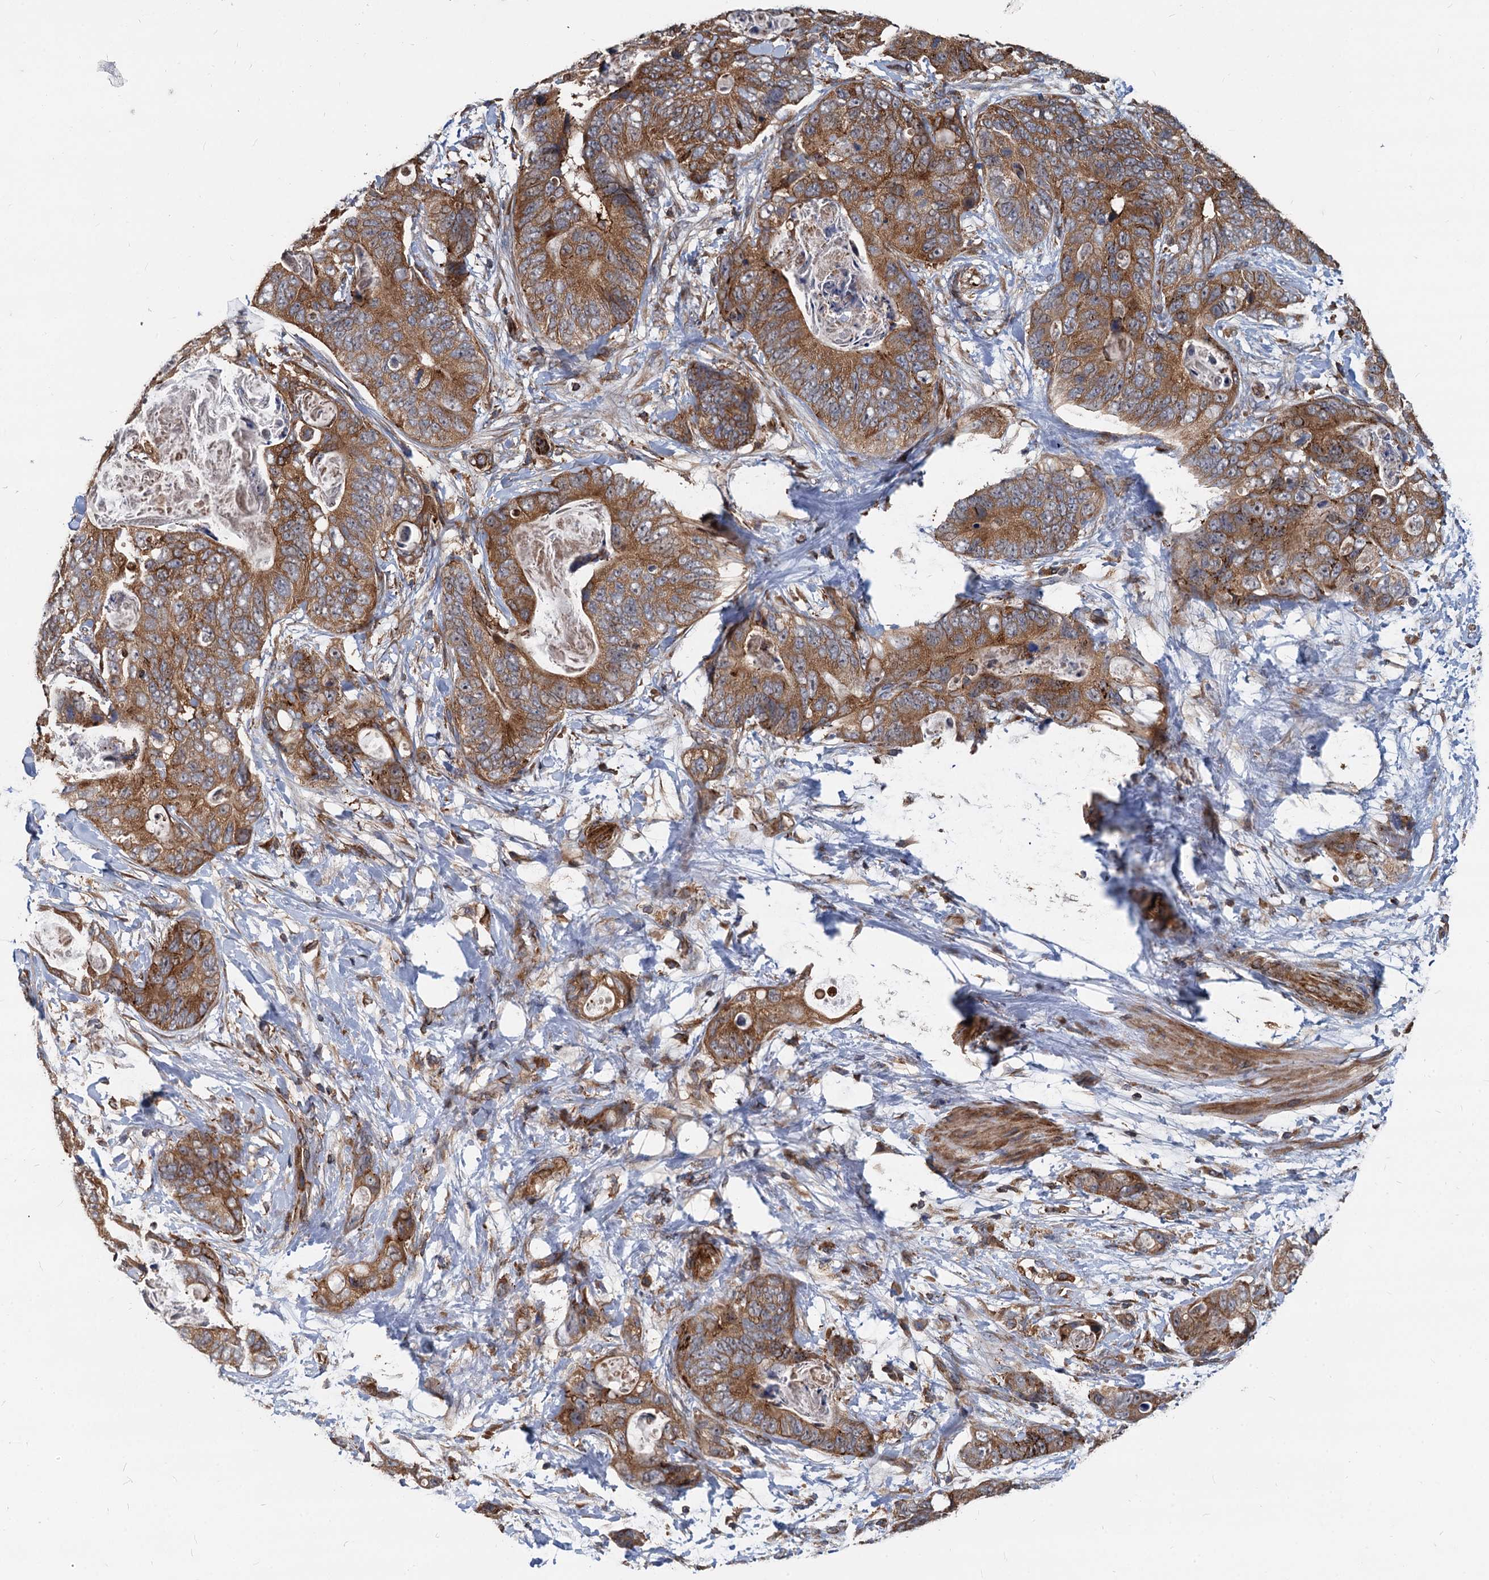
{"staining": {"intensity": "moderate", "quantity": ">75%", "location": "cytoplasmic/membranous"}, "tissue": "stomach cancer", "cell_type": "Tumor cells", "image_type": "cancer", "snomed": [{"axis": "morphology", "description": "Adenocarcinoma, NOS"}, {"axis": "topography", "description": "Stomach"}], "caption": "Tumor cells reveal medium levels of moderate cytoplasmic/membranous staining in about >75% of cells in human stomach cancer (adenocarcinoma).", "gene": "STIM1", "patient": {"sex": "female", "age": 89}}